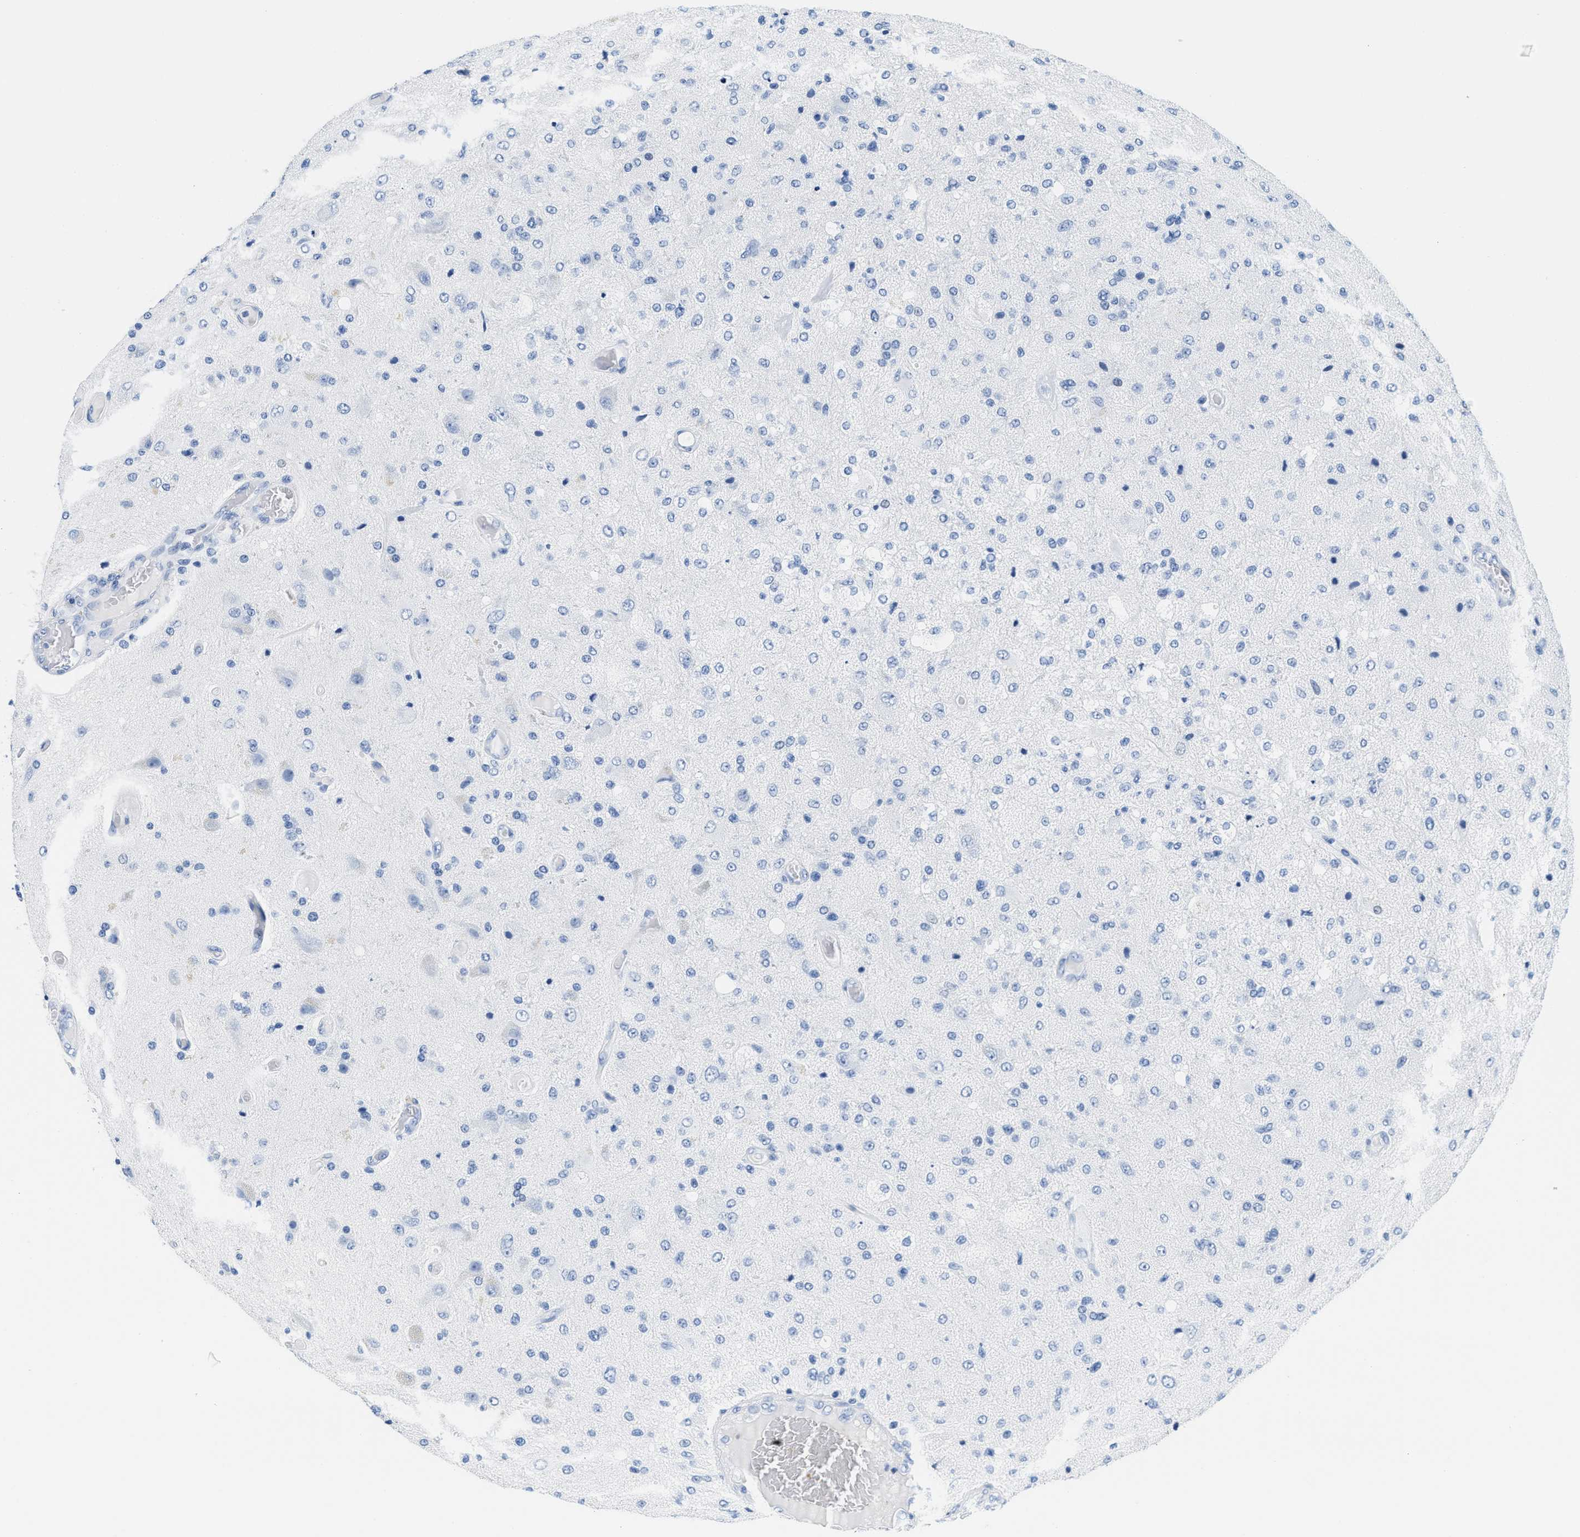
{"staining": {"intensity": "negative", "quantity": "none", "location": "none"}, "tissue": "glioma", "cell_type": "Tumor cells", "image_type": "cancer", "snomed": [{"axis": "morphology", "description": "Normal tissue, NOS"}, {"axis": "morphology", "description": "Glioma, malignant, High grade"}, {"axis": "topography", "description": "Cerebral cortex"}], "caption": "High power microscopy micrograph of an immunohistochemistry micrograph of glioma, revealing no significant positivity in tumor cells. Nuclei are stained in blue.", "gene": "GSN", "patient": {"sex": "male", "age": 77}}